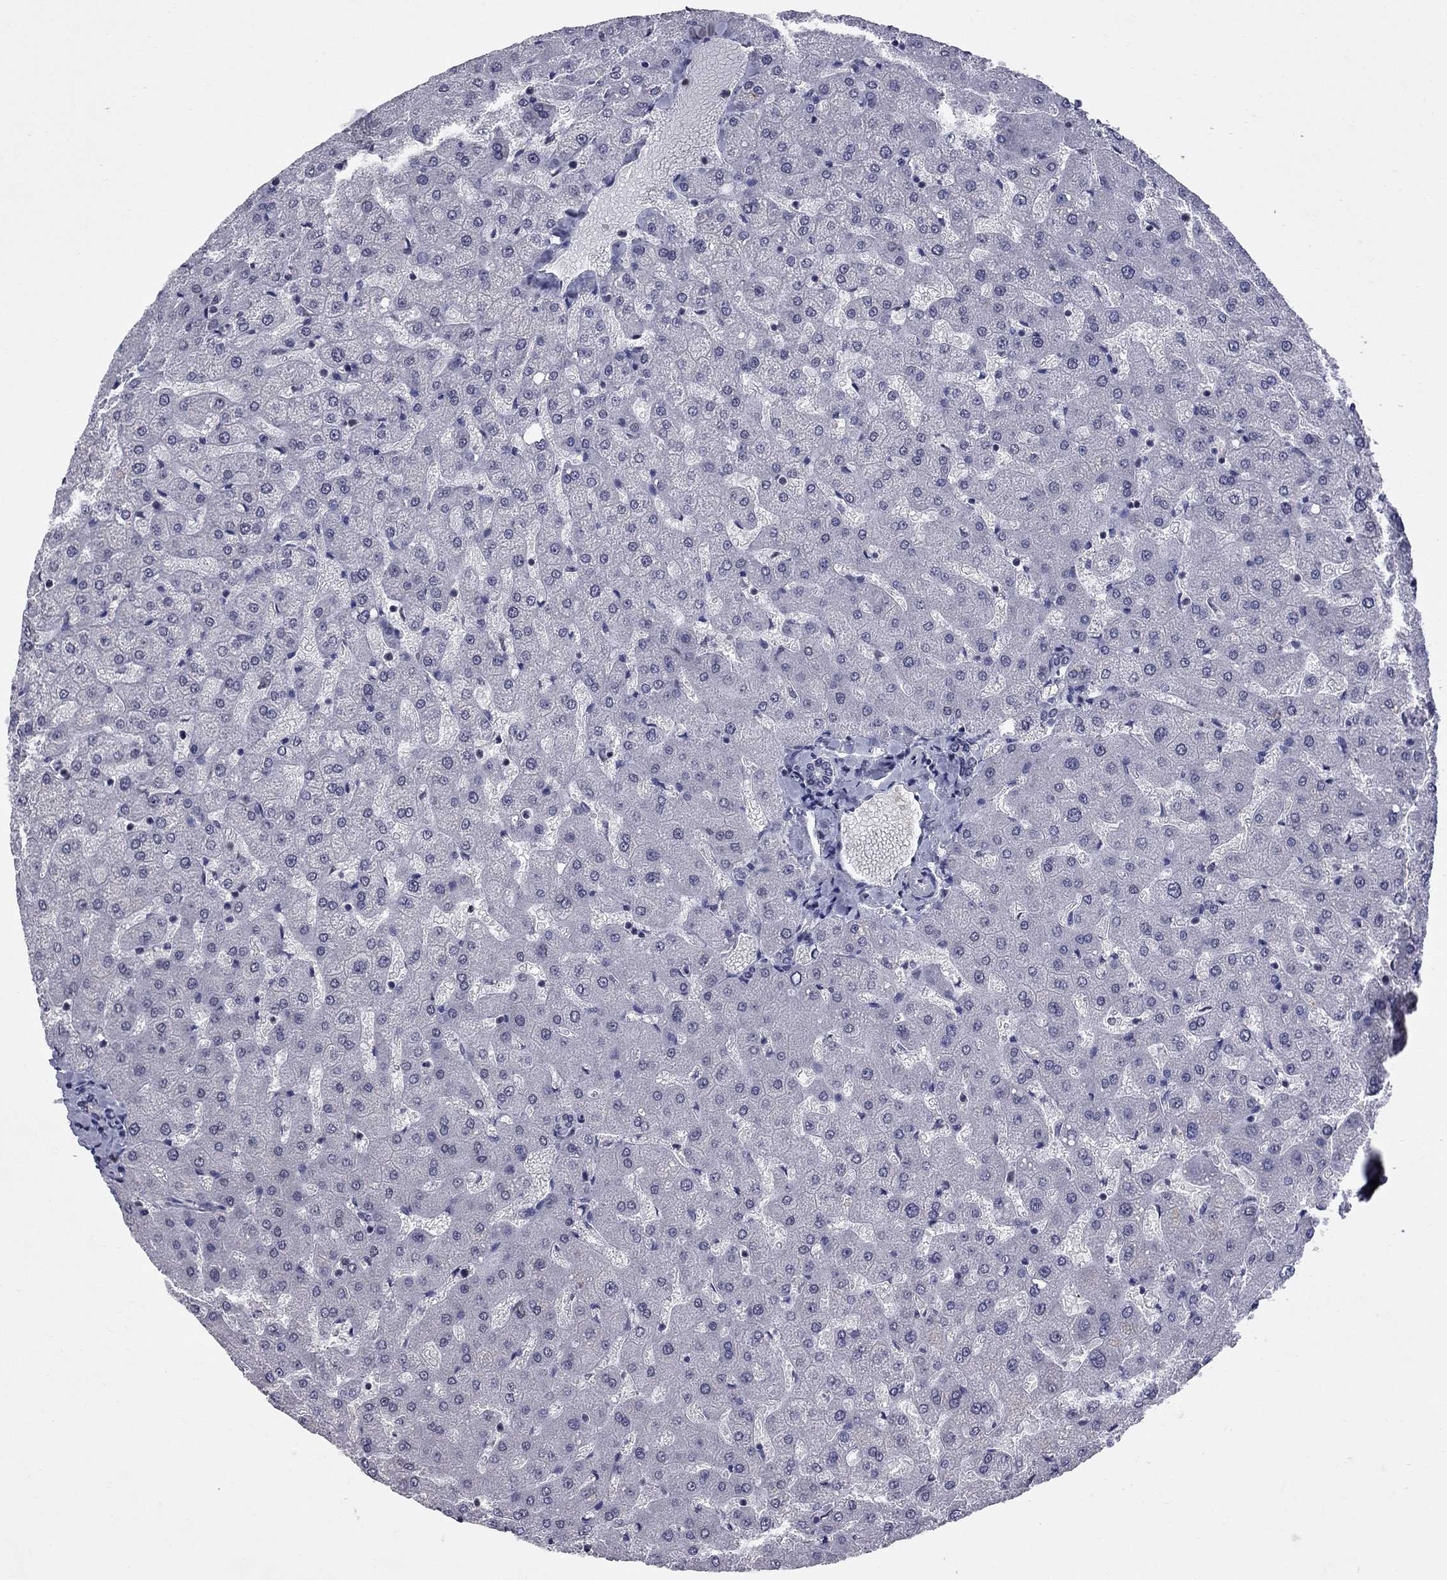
{"staining": {"intensity": "negative", "quantity": "none", "location": "none"}, "tissue": "liver", "cell_type": "Cholangiocytes", "image_type": "normal", "snomed": [{"axis": "morphology", "description": "Normal tissue, NOS"}, {"axis": "topography", "description": "Liver"}], "caption": "Cholangiocytes are negative for brown protein staining in normal liver. (DAB (3,3'-diaminobenzidine) immunohistochemistry visualized using brightfield microscopy, high magnification).", "gene": "TAF9", "patient": {"sex": "female", "age": 50}}